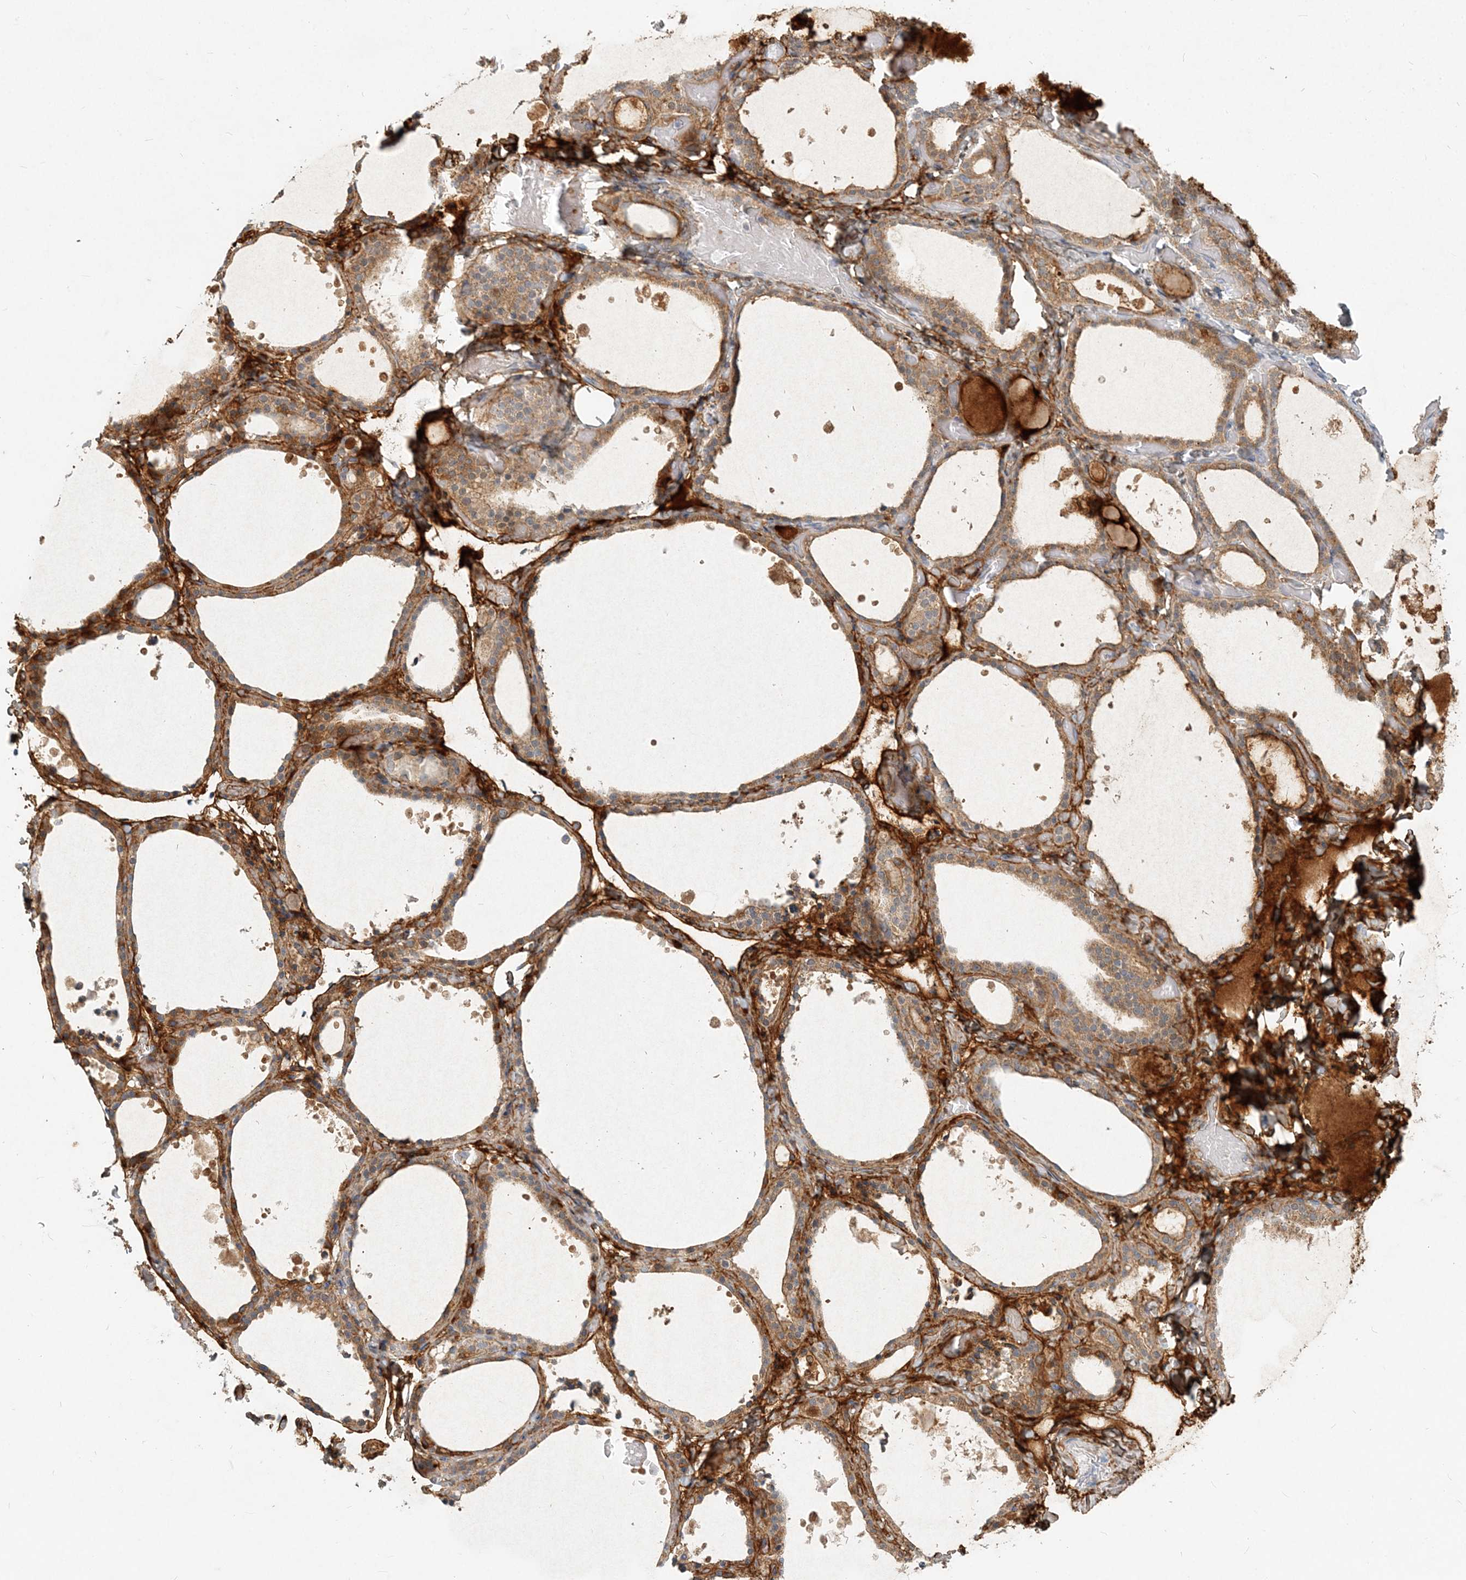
{"staining": {"intensity": "moderate", "quantity": "25%-75%", "location": "cytoplasmic/membranous"}, "tissue": "thyroid gland", "cell_type": "Glandular cells", "image_type": "normal", "snomed": [{"axis": "morphology", "description": "Normal tissue, NOS"}, {"axis": "topography", "description": "Thyroid gland"}], "caption": "Moderate cytoplasmic/membranous expression is present in approximately 25%-75% of glandular cells in benign thyroid gland. (DAB (3,3'-diaminobenzidine) IHC with brightfield microscopy, high magnification).", "gene": "GMPPA", "patient": {"sex": "female", "age": 44}}